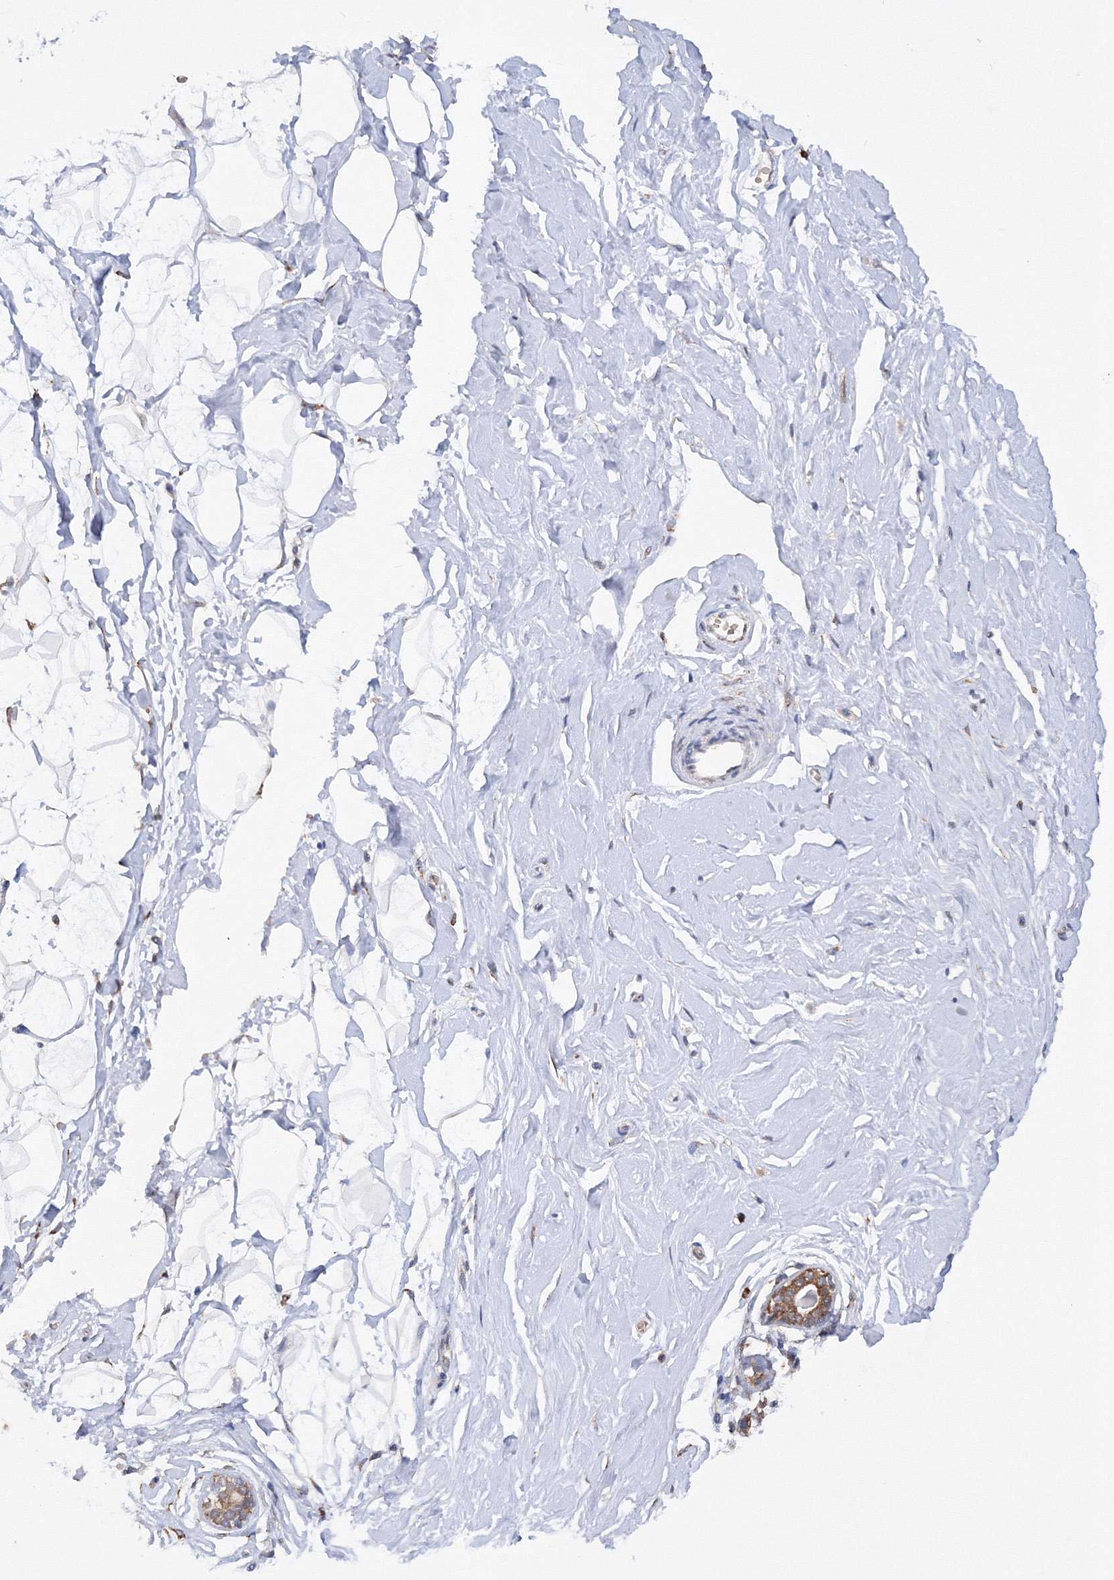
{"staining": {"intensity": "negative", "quantity": "none", "location": "none"}, "tissue": "breast", "cell_type": "Adipocytes", "image_type": "normal", "snomed": [{"axis": "morphology", "description": "Normal tissue, NOS"}, {"axis": "morphology", "description": "Adenoma, NOS"}, {"axis": "topography", "description": "Breast"}], "caption": "Adipocytes show no significant expression in unremarkable breast. The staining is performed using DAB brown chromogen with nuclei counter-stained in using hematoxylin.", "gene": "DIS3L2", "patient": {"sex": "female", "age": 23}}